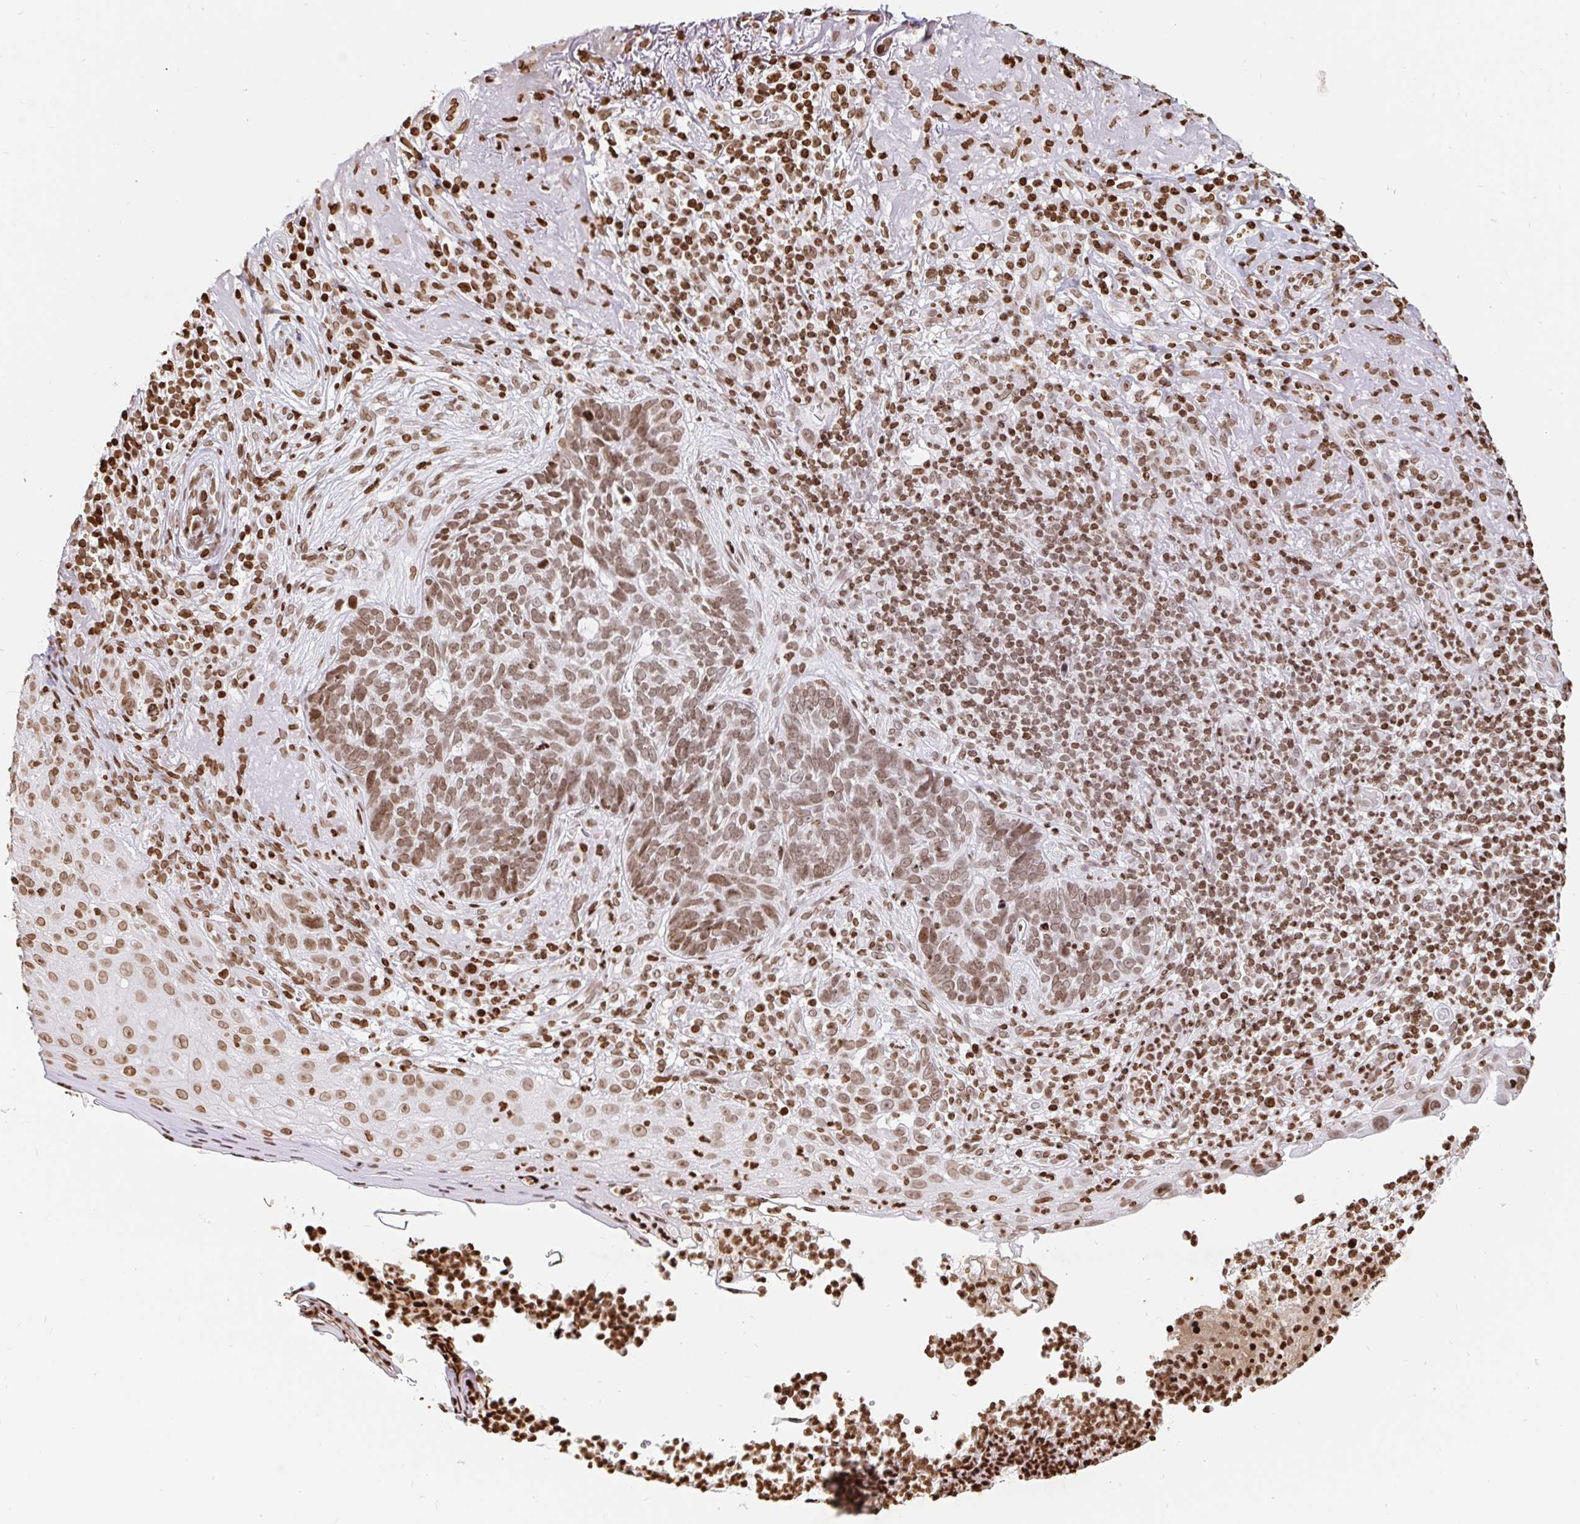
{"staining": {"intensity": "moderate", "quantity": ">75%", "location": "nuclear"}, "tissue": "skin cancer", "cell_type": "Tumor cells", "image_type": "cancer", "snomed": [{"axis": "morphology", "description": "Basal cell carcinoma"}, {"axis": "topography", "description": "Skin"}, {"axis": "topography", "description": "Skin of face"}], "caption": "About >75% of tumor cells in basal cell carcinoma (skin) reveal moderate nuclear protein positivity as visualized by brown immunohistochemical staining.", "gene": "H2BC5", "patient": {"sex": "female", "age": 95}}